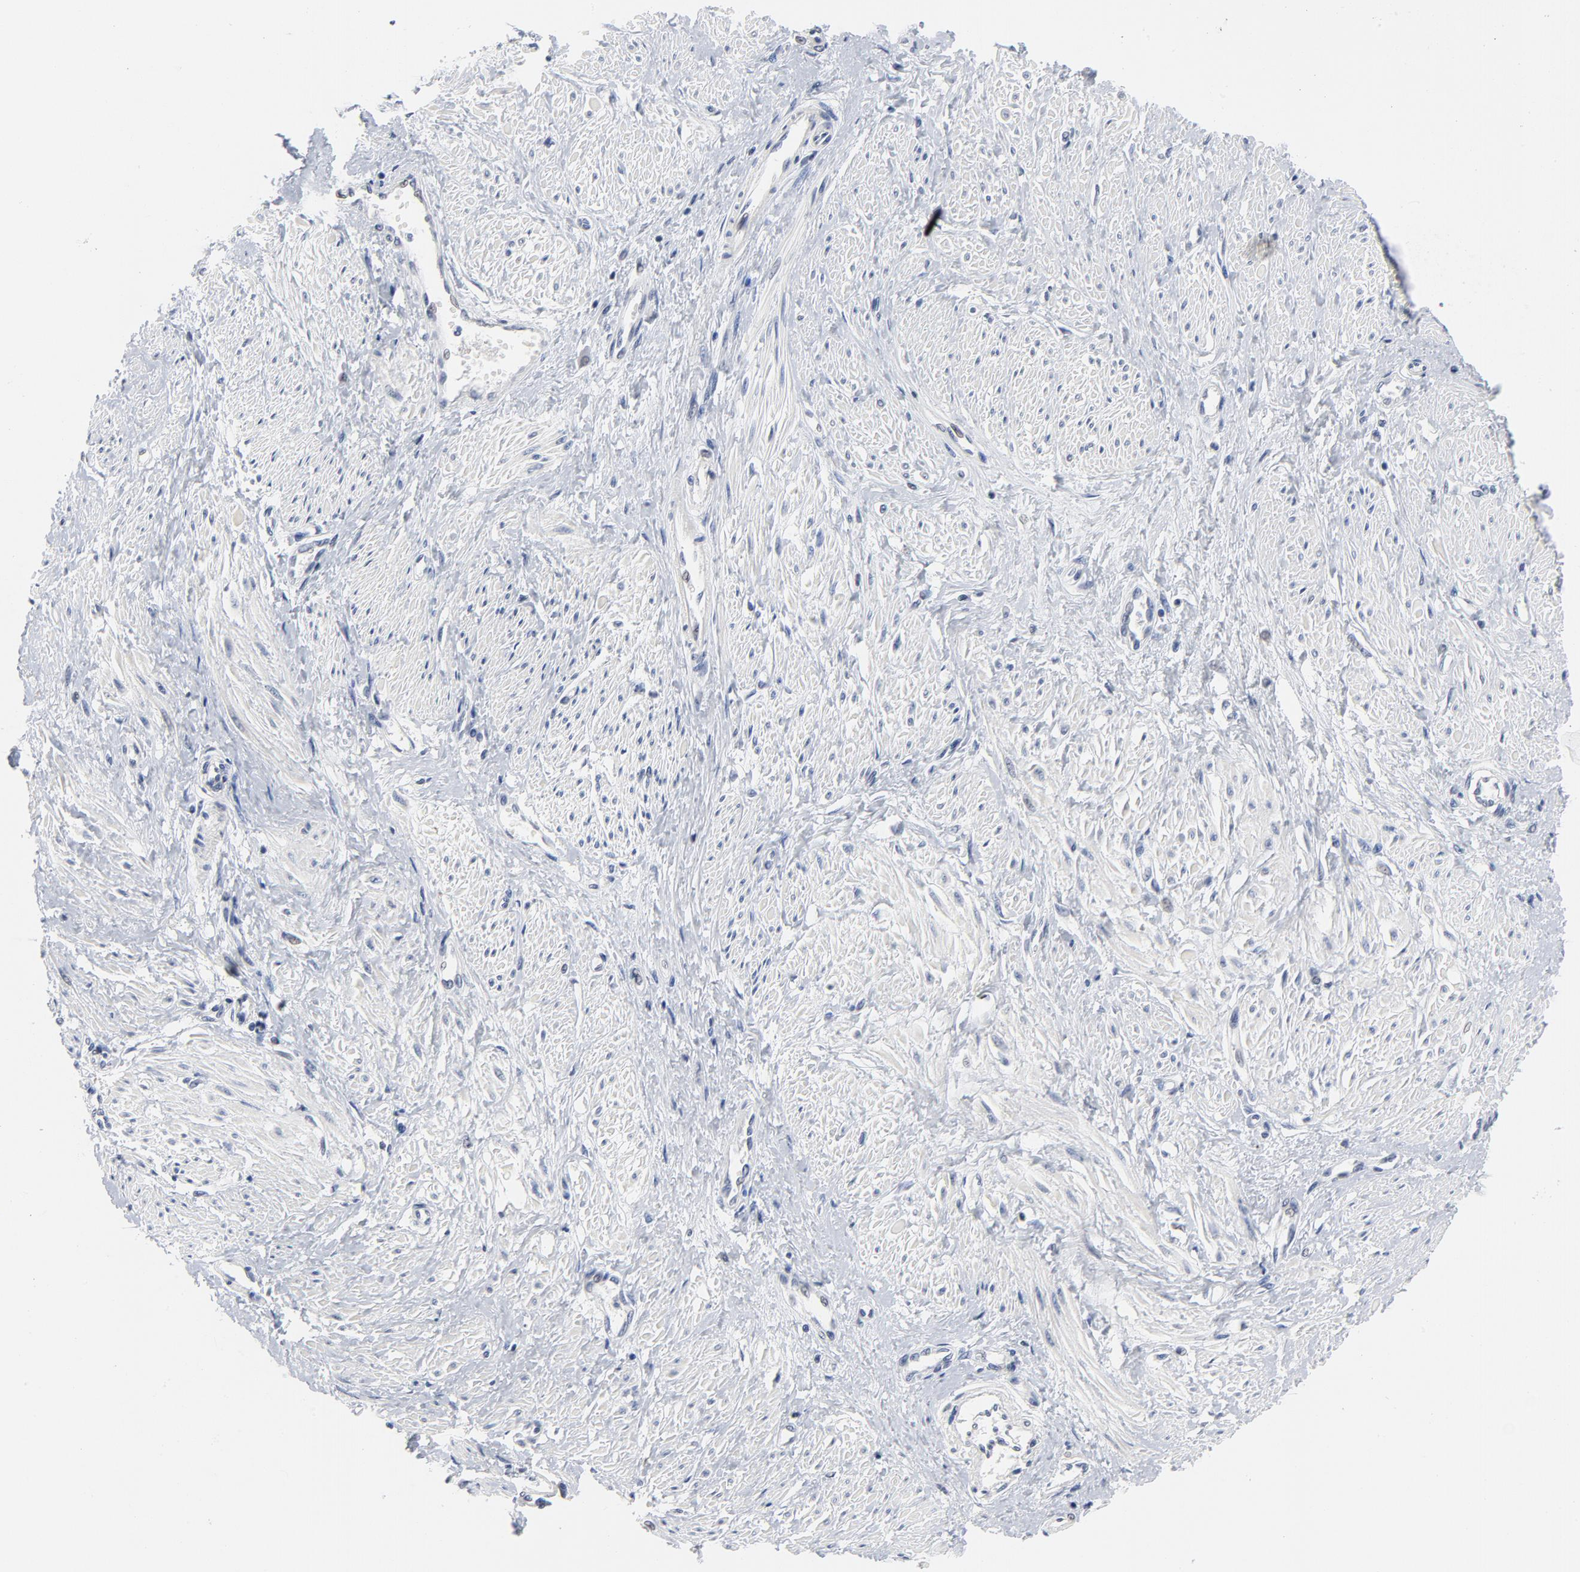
{"staining": {"intensity": "negative", "quantity": "none", "location": "none"}, "tissue": "smooth muscle", "cell_type": "Smooth muscle cells", "image_type": "normal", "snomed": [{"axis": "morphology", "description": "Normal tissue, NOS"}, {"axis": "topography", "description": "Smooth muscle"}, {"axis": "topography", "description": "Uterus"}], "caption": "Protein analysis of benign smooth muscle demonstrates no significant expression in smooth muscle cells.", "gene": "KCNK13", "patient": {"sex": "female", "age": 39}}